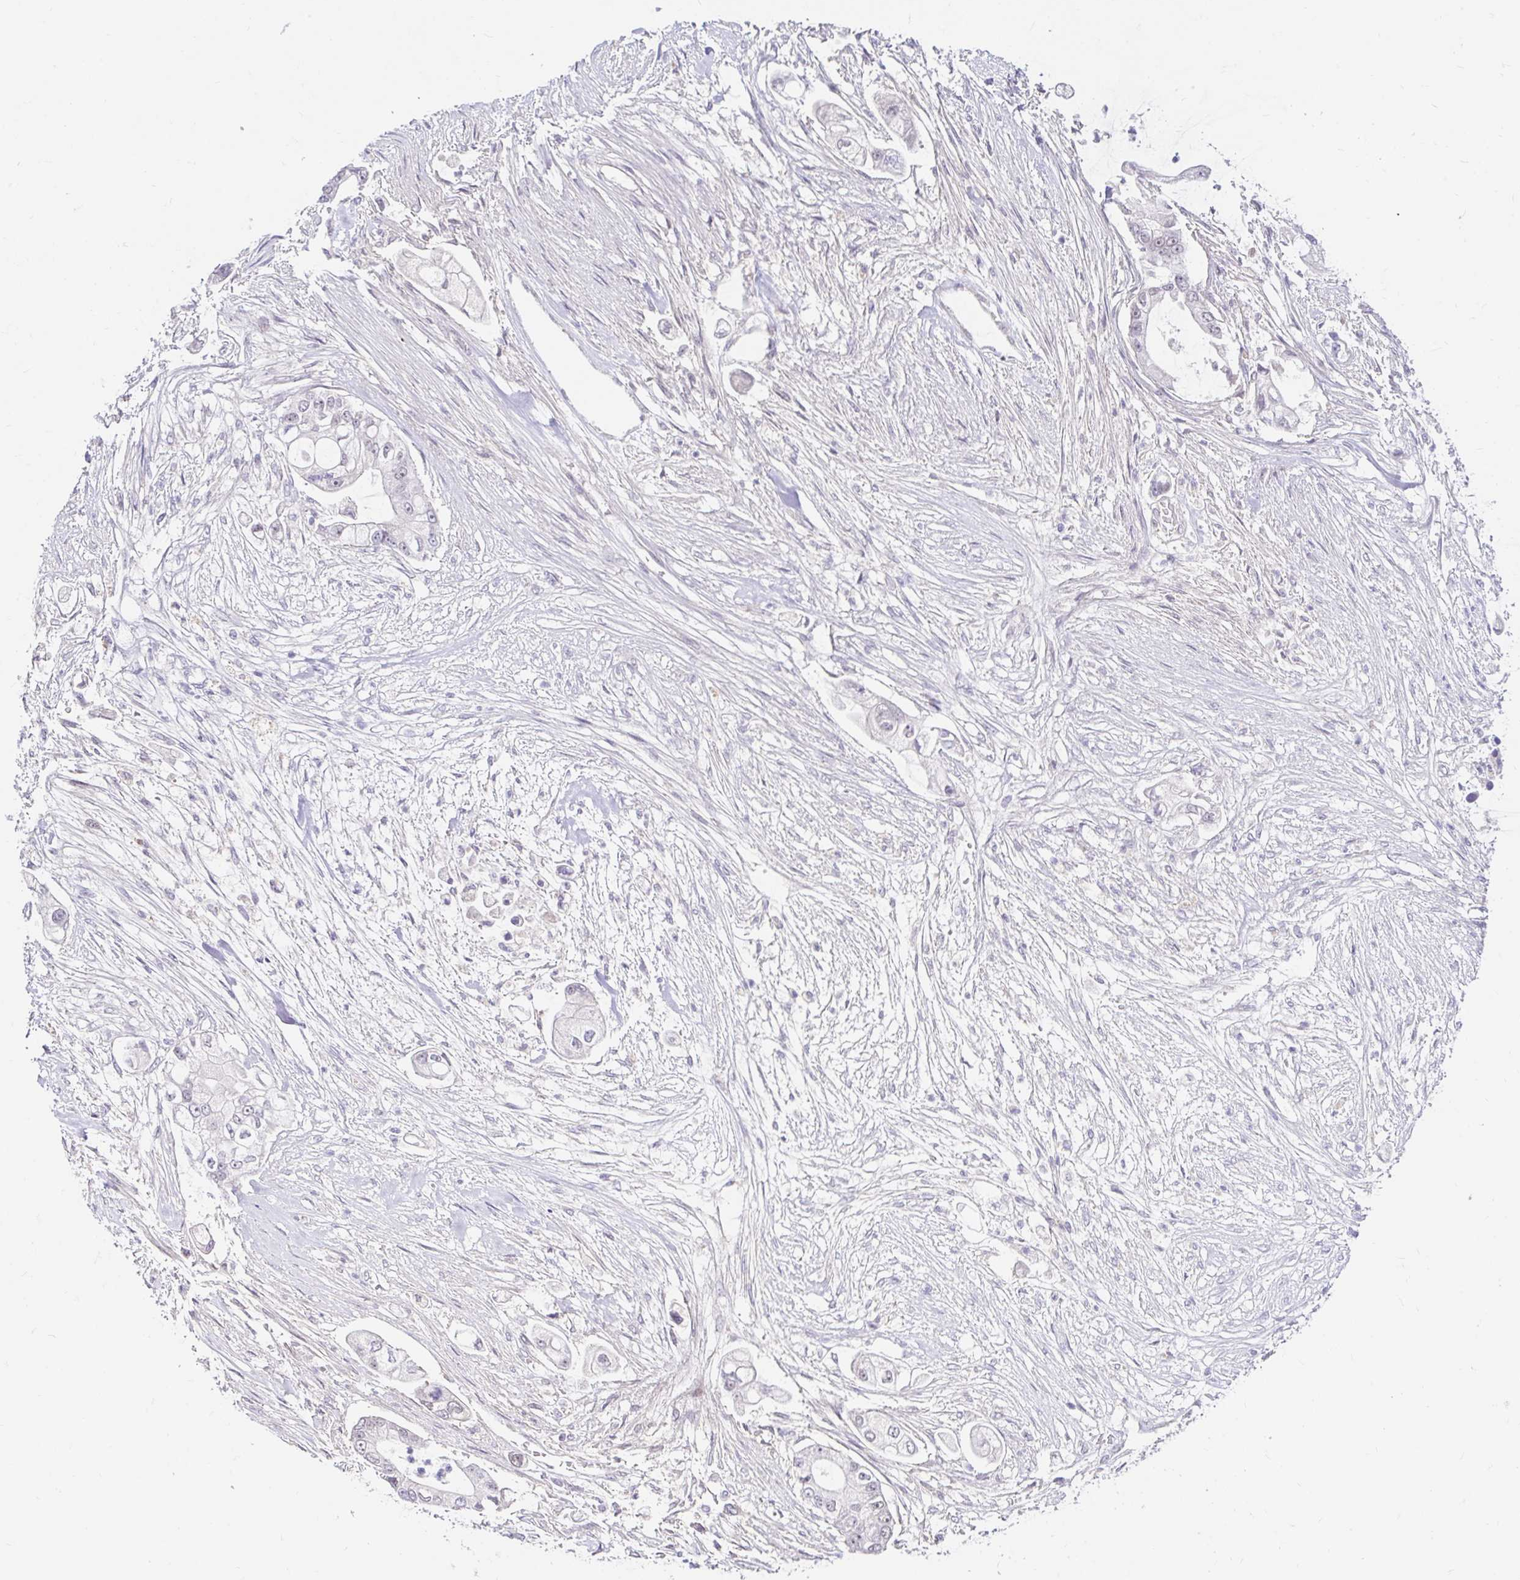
{"staining": {"intensity": "negative", "quantity": "none", "location": "none"}, "tissue": "pancreatic cancer", "cell_type": "Tumor cells", "image_type": "cancer", "snomed": [{"axis": "morphology", "description": "Adenocarcinoma, NOS"}, {"axis": "topography", "description": "Pancreas"}], "caption": "The immunohistochemistry (IHC) image has no significant positivity in tumor cells of adenocarcinoma (pancreatic) tissue.", "gene": "GUCY1A1", "patient": {"sex": "female", "age": 69}}